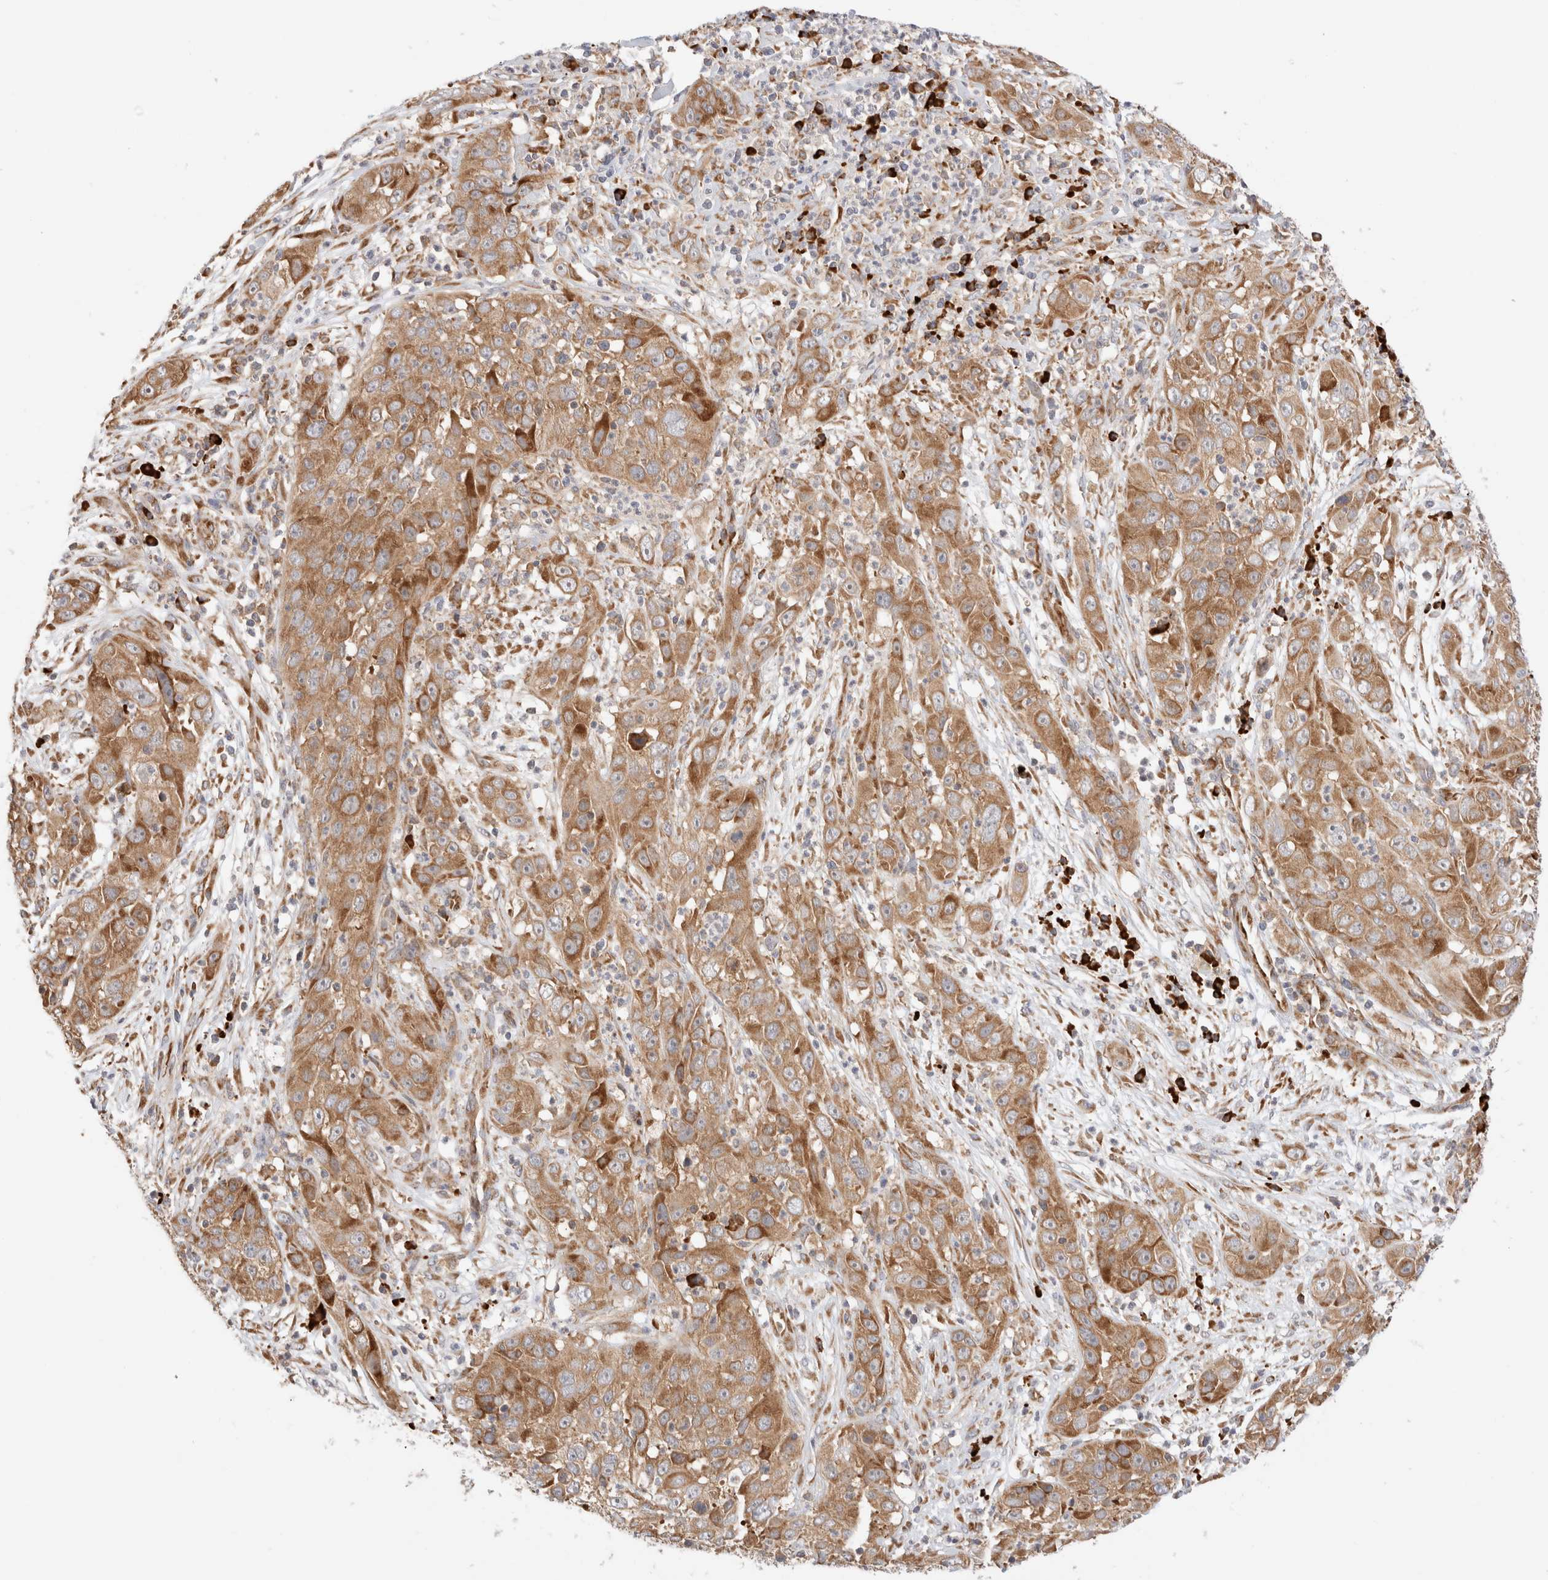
{"staining": {"intensity": "moderate", "quantity": ">75%", "location": "cytoplasmic/membranous"}, "tissue": "cervical cancer", "cell_type": "Tumor cells", "image_type": "cancer", "snomed": [{"axis": "morphology", "description": "Squamous cell carcinoma, NOS"}, {"axis": "topography", "description": "Cervix"}], "caption": "This photomicrograph shows immunohistochemistry (IHC) staining of human cervical cancer, with medium moderate cytoplasmic/membranous expression in approximately >75% of tumor cells.", "gene": "UTS2B", "patient": {"sex": "female", "age": 32}}